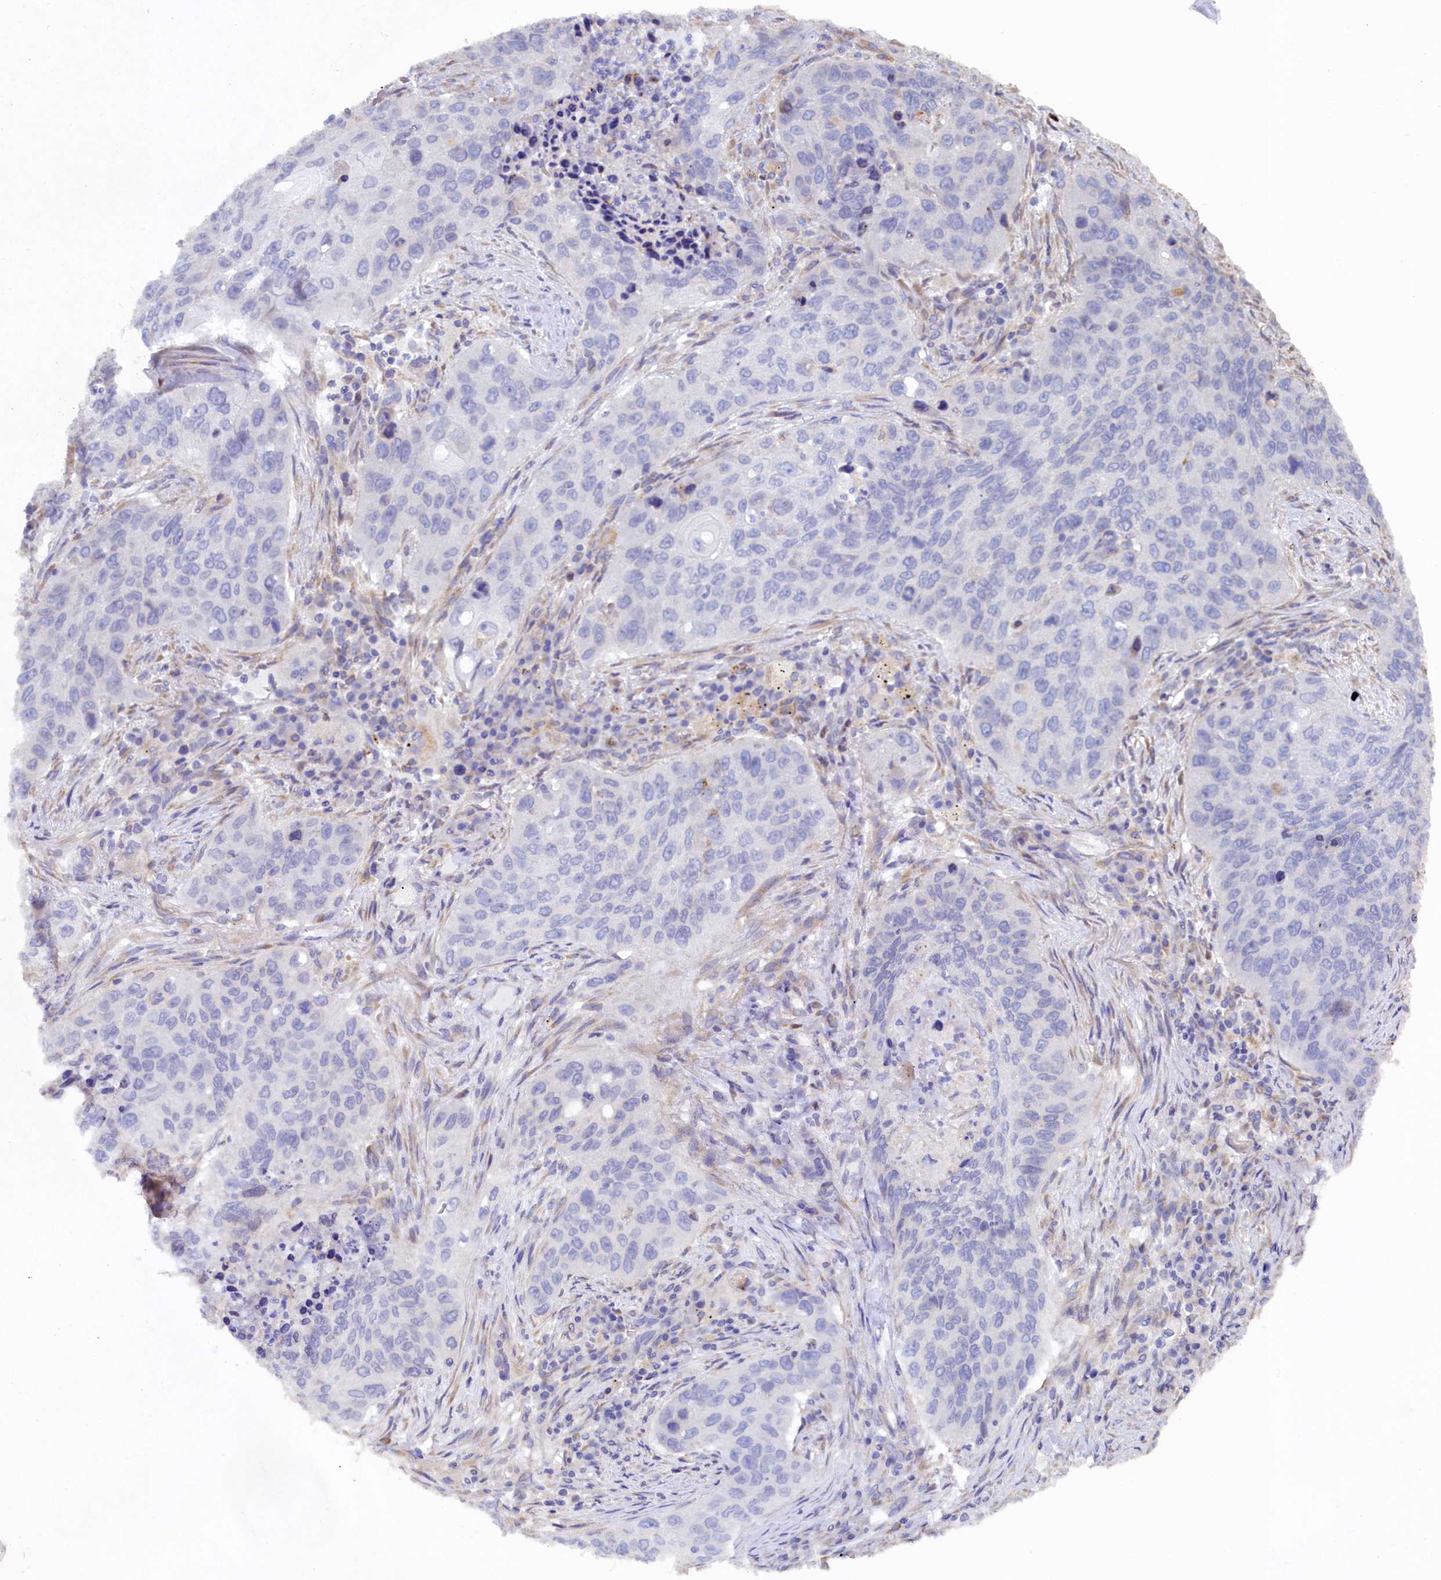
{"staining": {"intensity": "negative", "quantity": "none", "location": "none"}, "tissue": "lung cancer", "cell_type": "Tumor cells", "image_type": "cancer", "snomed": [{"axis": "morphology", "description": "Squamous cell carcinoma, NOS"}, {"axis": "topography", "description": "Lung"}], "caption": "Image shows no protein staining in tumor cells of lung cancer (squamous cell carcinoma) tissue.", "gene": "POGLUT3", "patient": {"sex": "female", "age": 63}}